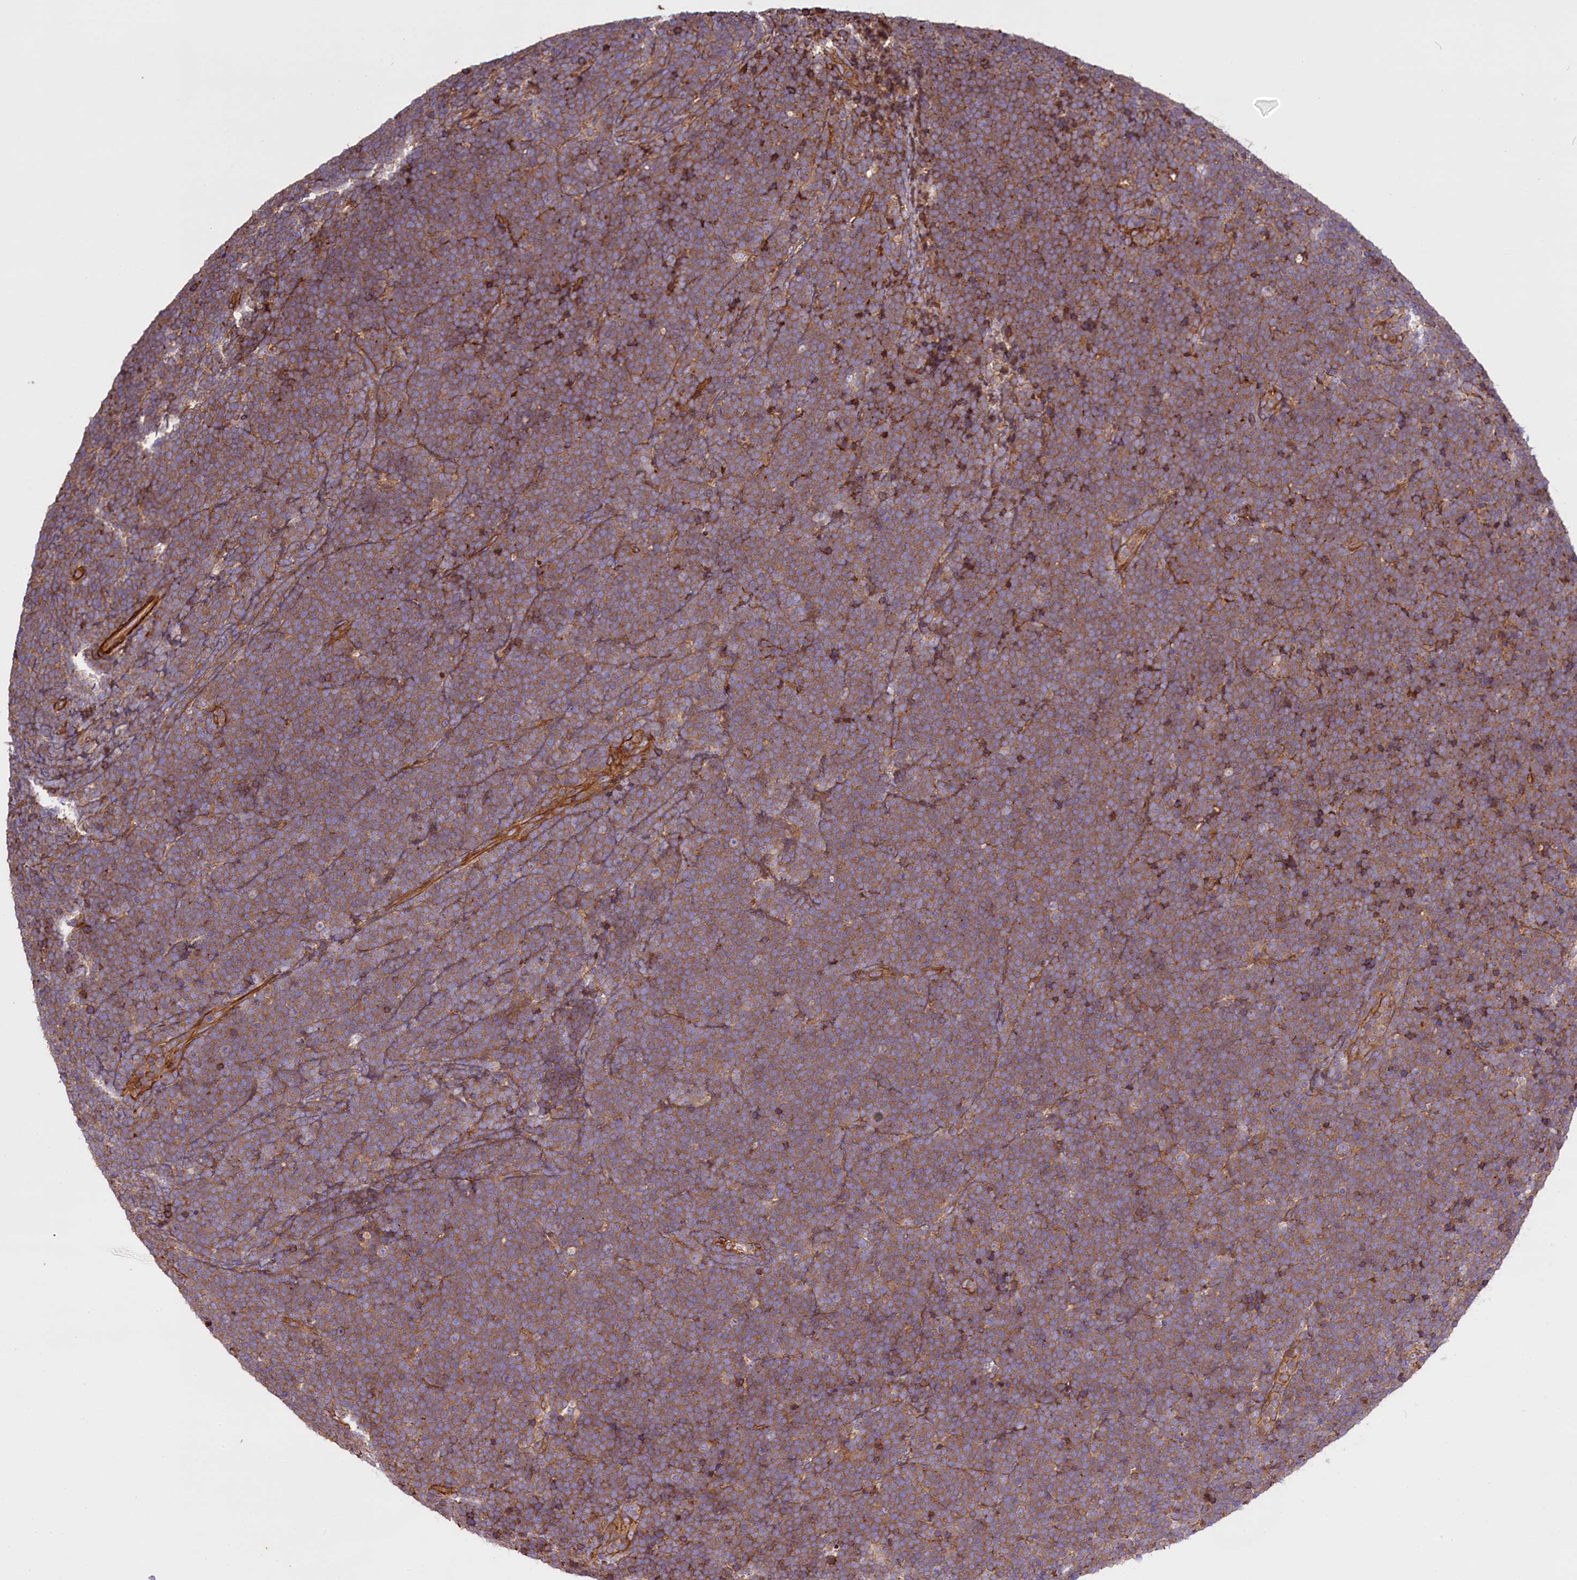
{"staining": {"intensity": "weak", "quantity": ">75%", "location": "cytoplasmic/membranous"}, "tissue": "lymphoma", "cell_type": "Tumor cells", "image_type": "cancer", "snomed": [{"axis": "morphology", "description": "Malignant lymphoma, non-Hodgkin's type, High grade"}, {"axis": "topography", "description": "Lymph node"}], "caption": "DAB immunohistochemical staining of human lymphoma demonstrates weak cytoplasmic/membranous protein staining in about >75% of tumor cells.", "gene": "FUZ", "patient": {"sex": "male", "age": 13}}